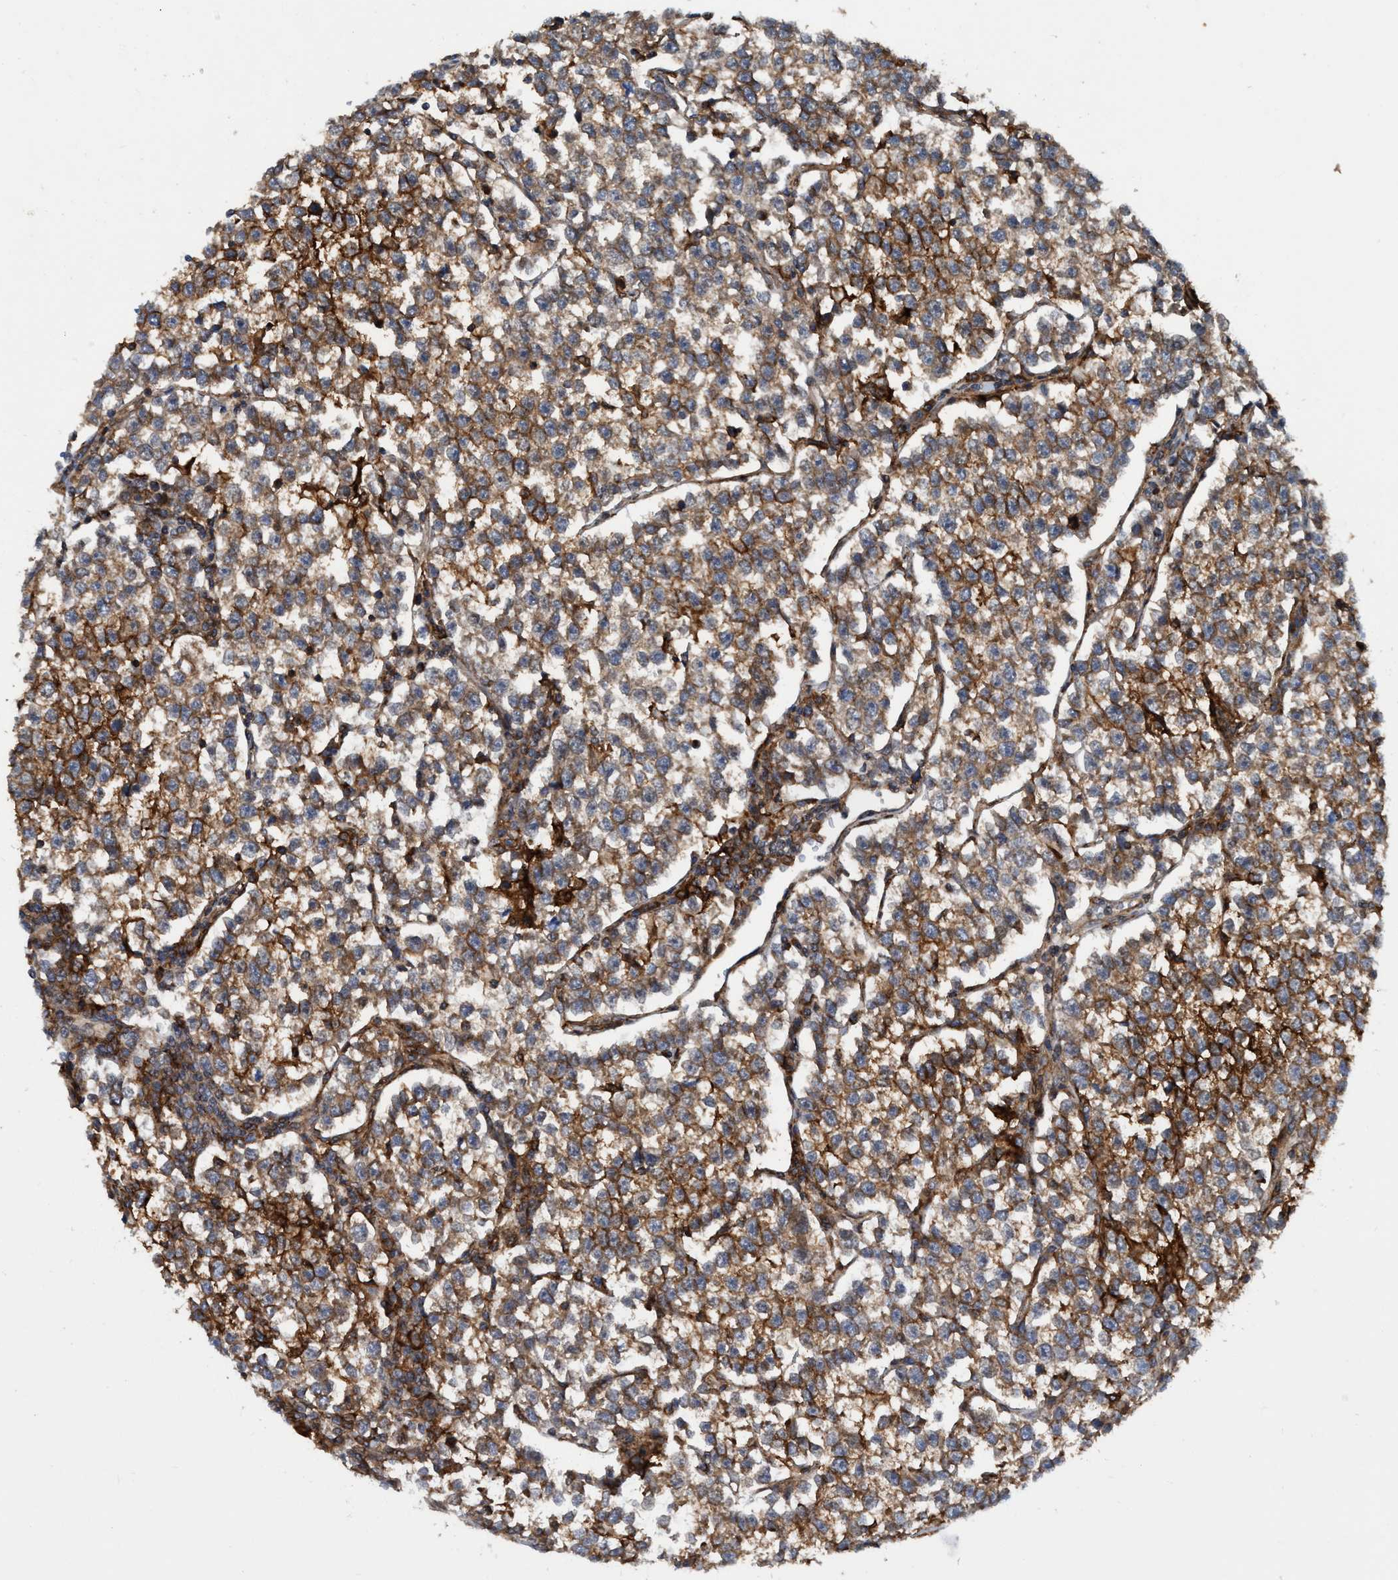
{"staining": {"intensity": "moderate", "quantity": ">75%", "location": "cytoplasmic/membranous"}, "tissue": "testis cancer", "cell_type": "Tumor cells", "image_type": "cancer", "snomed": [{"axis": "morphology", "description": "Normal tissue, NOS"}, {"axis": "morphology", "description": "Seminoma, NOS"}, {"axis": "topography", "description": "Testis"}], "caption": "A high-resolution photomicrograph shows immunohistochemistry (IHC) staining of testis cancer, which reveals moderate cytoplasmic/membranous expression in about >75% of tumor cells.", "gene": "SLC16A3", "patient": {"sex": "male", "age": 43}}